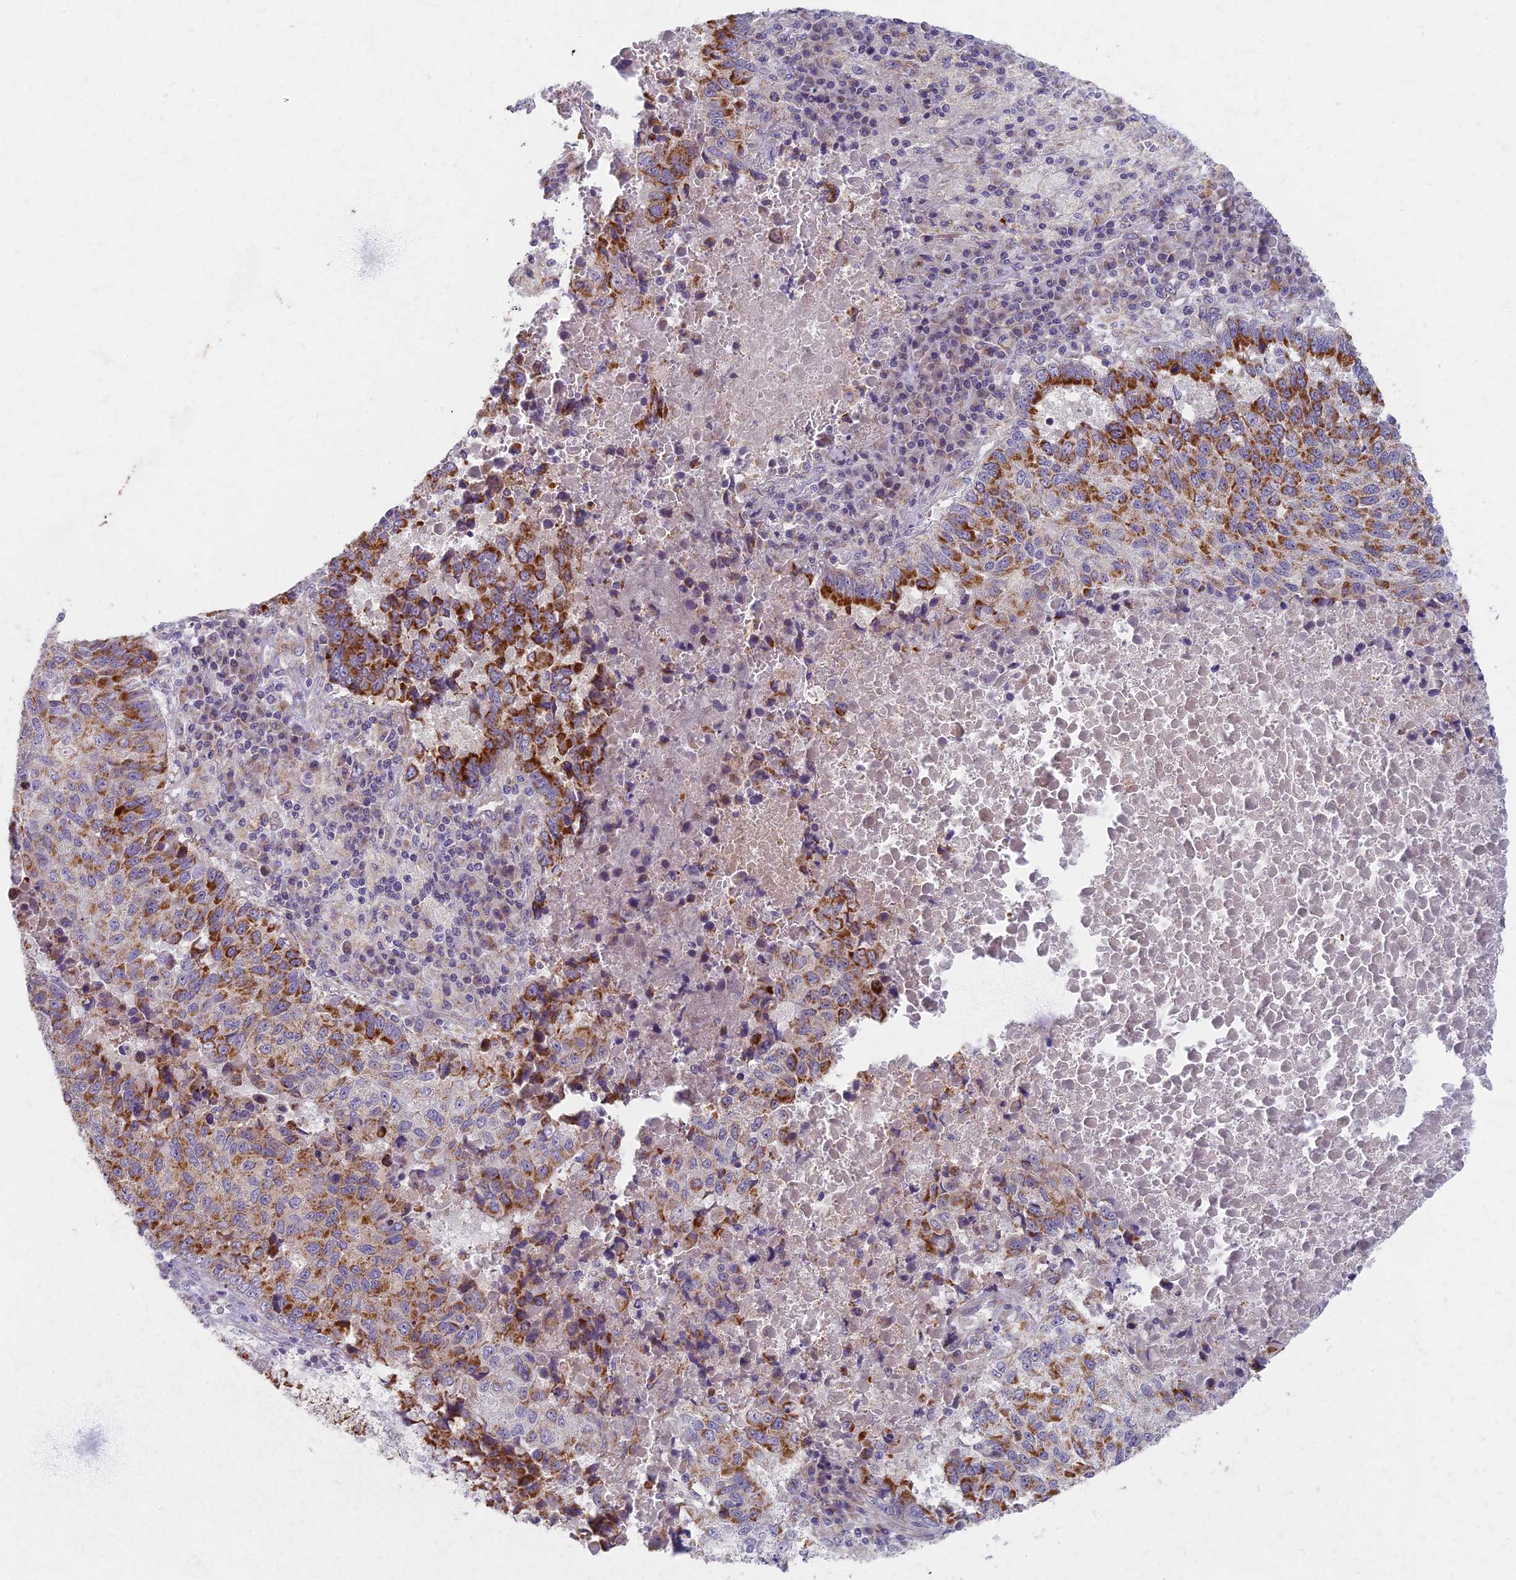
{"staining": {"intensity": "moderate", "quantity": ">75%", "location": "cytoplasmic/membranous"}, "tissue": "lung cancer", "cell_type": "Tumor cells", "image_type": "cancer", "snomed": [{"axis": "morphology", "description": "Squamous cell carcinoma, NOS"}, {"axis": "topography", "description": "Lung"}], "caption": "Immunohistochemistry photomicrograph of human lung cancer (squamous cell carcinoma) stained for a protein (brown), which shows medium levels of moderate cytoplasmic/membranous positivity in approximately >75% of tumor cells.", "gene": "MRPS25", "patient": {"sex": "male", "age": 73}}